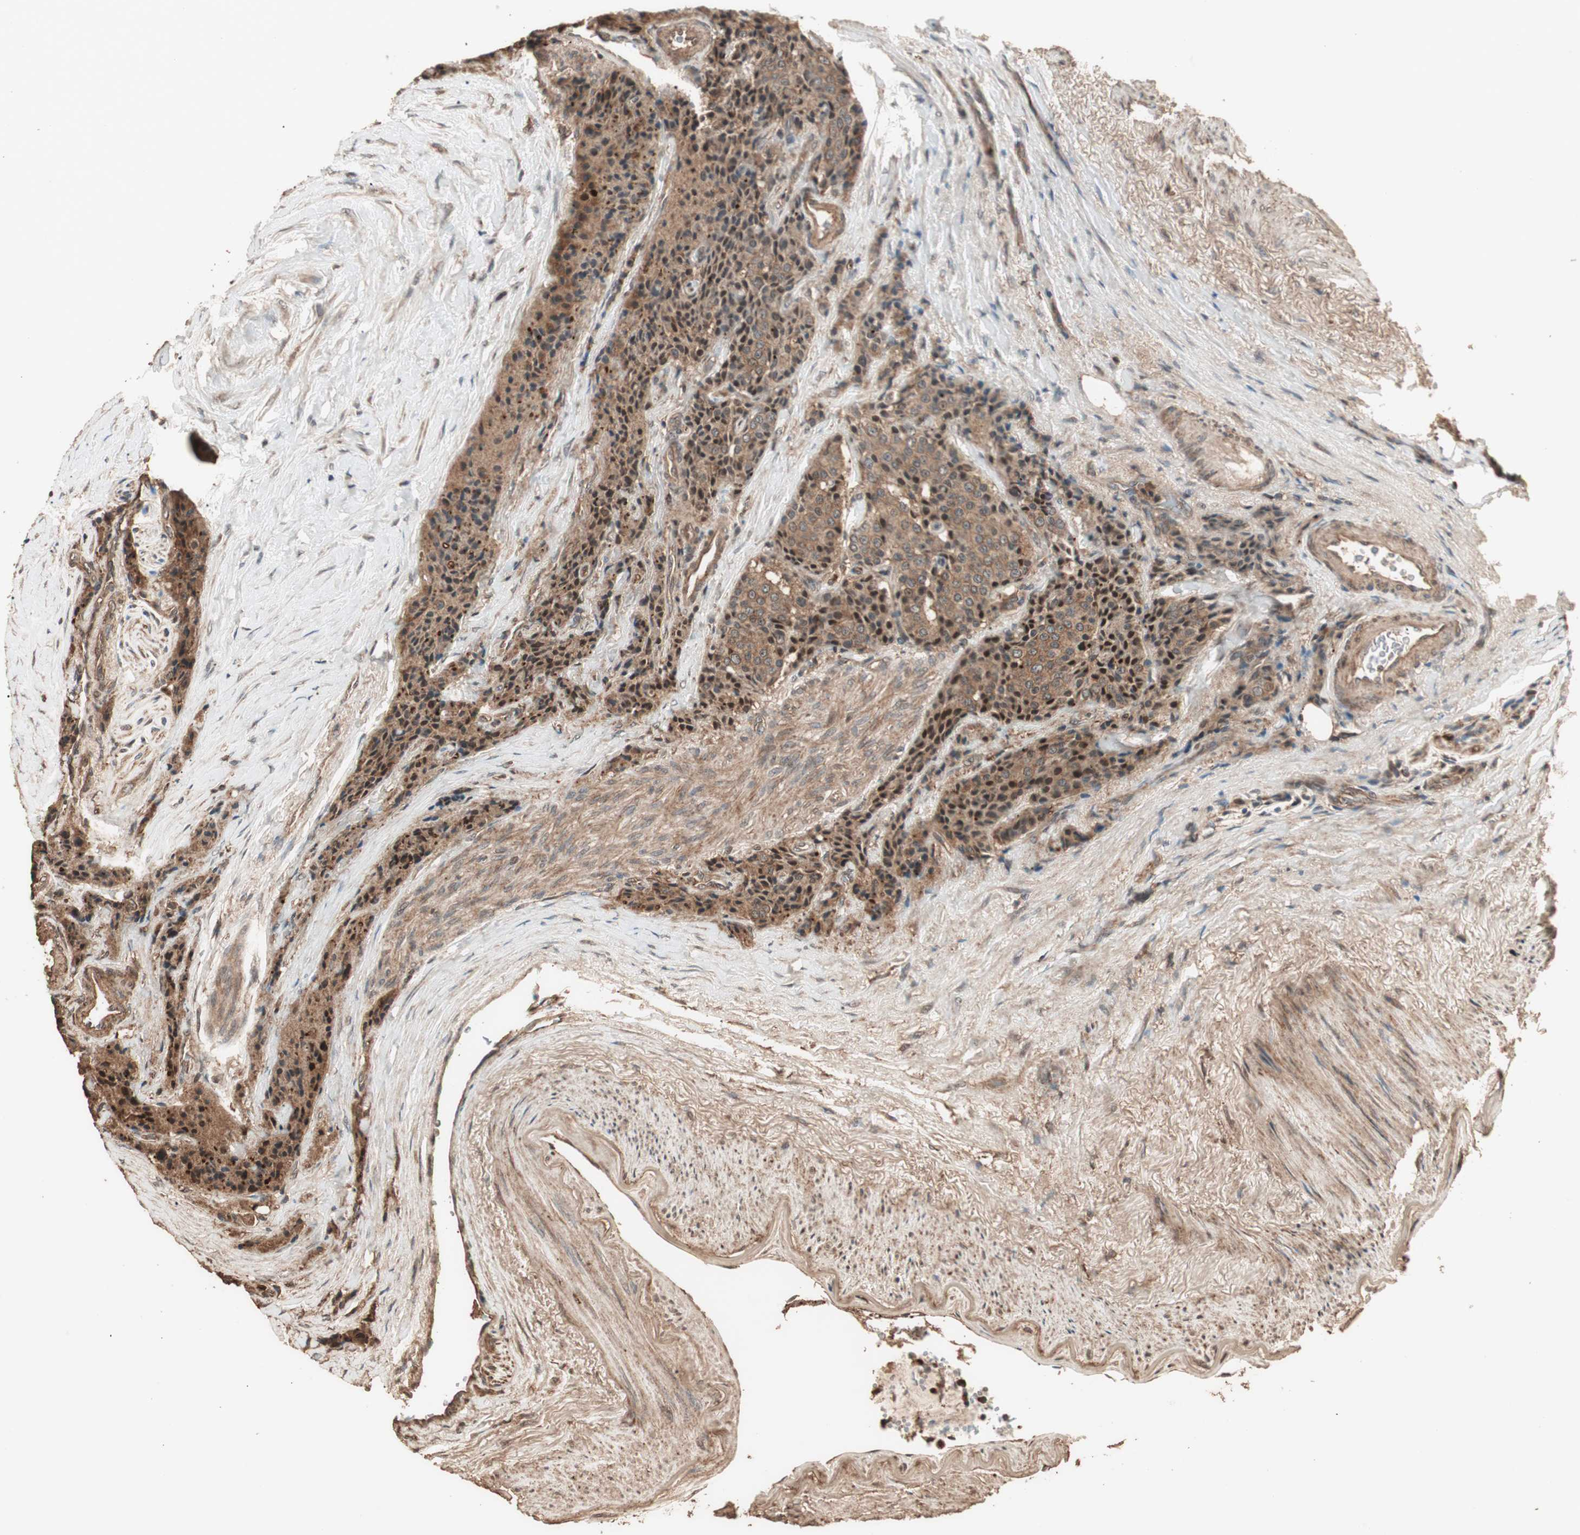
{"staining": {"intensity": "moderate", "quantity": ">75%", "location": "cytoplasmic/membranous"}, "tissue": "carcinoid", "cell_type": "Tumor cells", "image_type": "cancer", "snomed": [{"axis": "morphology", "description": "Carcinoid, malignant, NOS"}, {"axis": "topography", "description": "Colon"}], "caption": "Immunohistochemical staining of human carcinoid (malignant) demonstrates moderate cytoplasmic/membranous protein staining in approximately >75% of tumor cells. The protein of interest is shown in brown color, while the nuclei are stained blue.", "gene": "CCN4", "patient": {"sex": "female", "age": 61}}